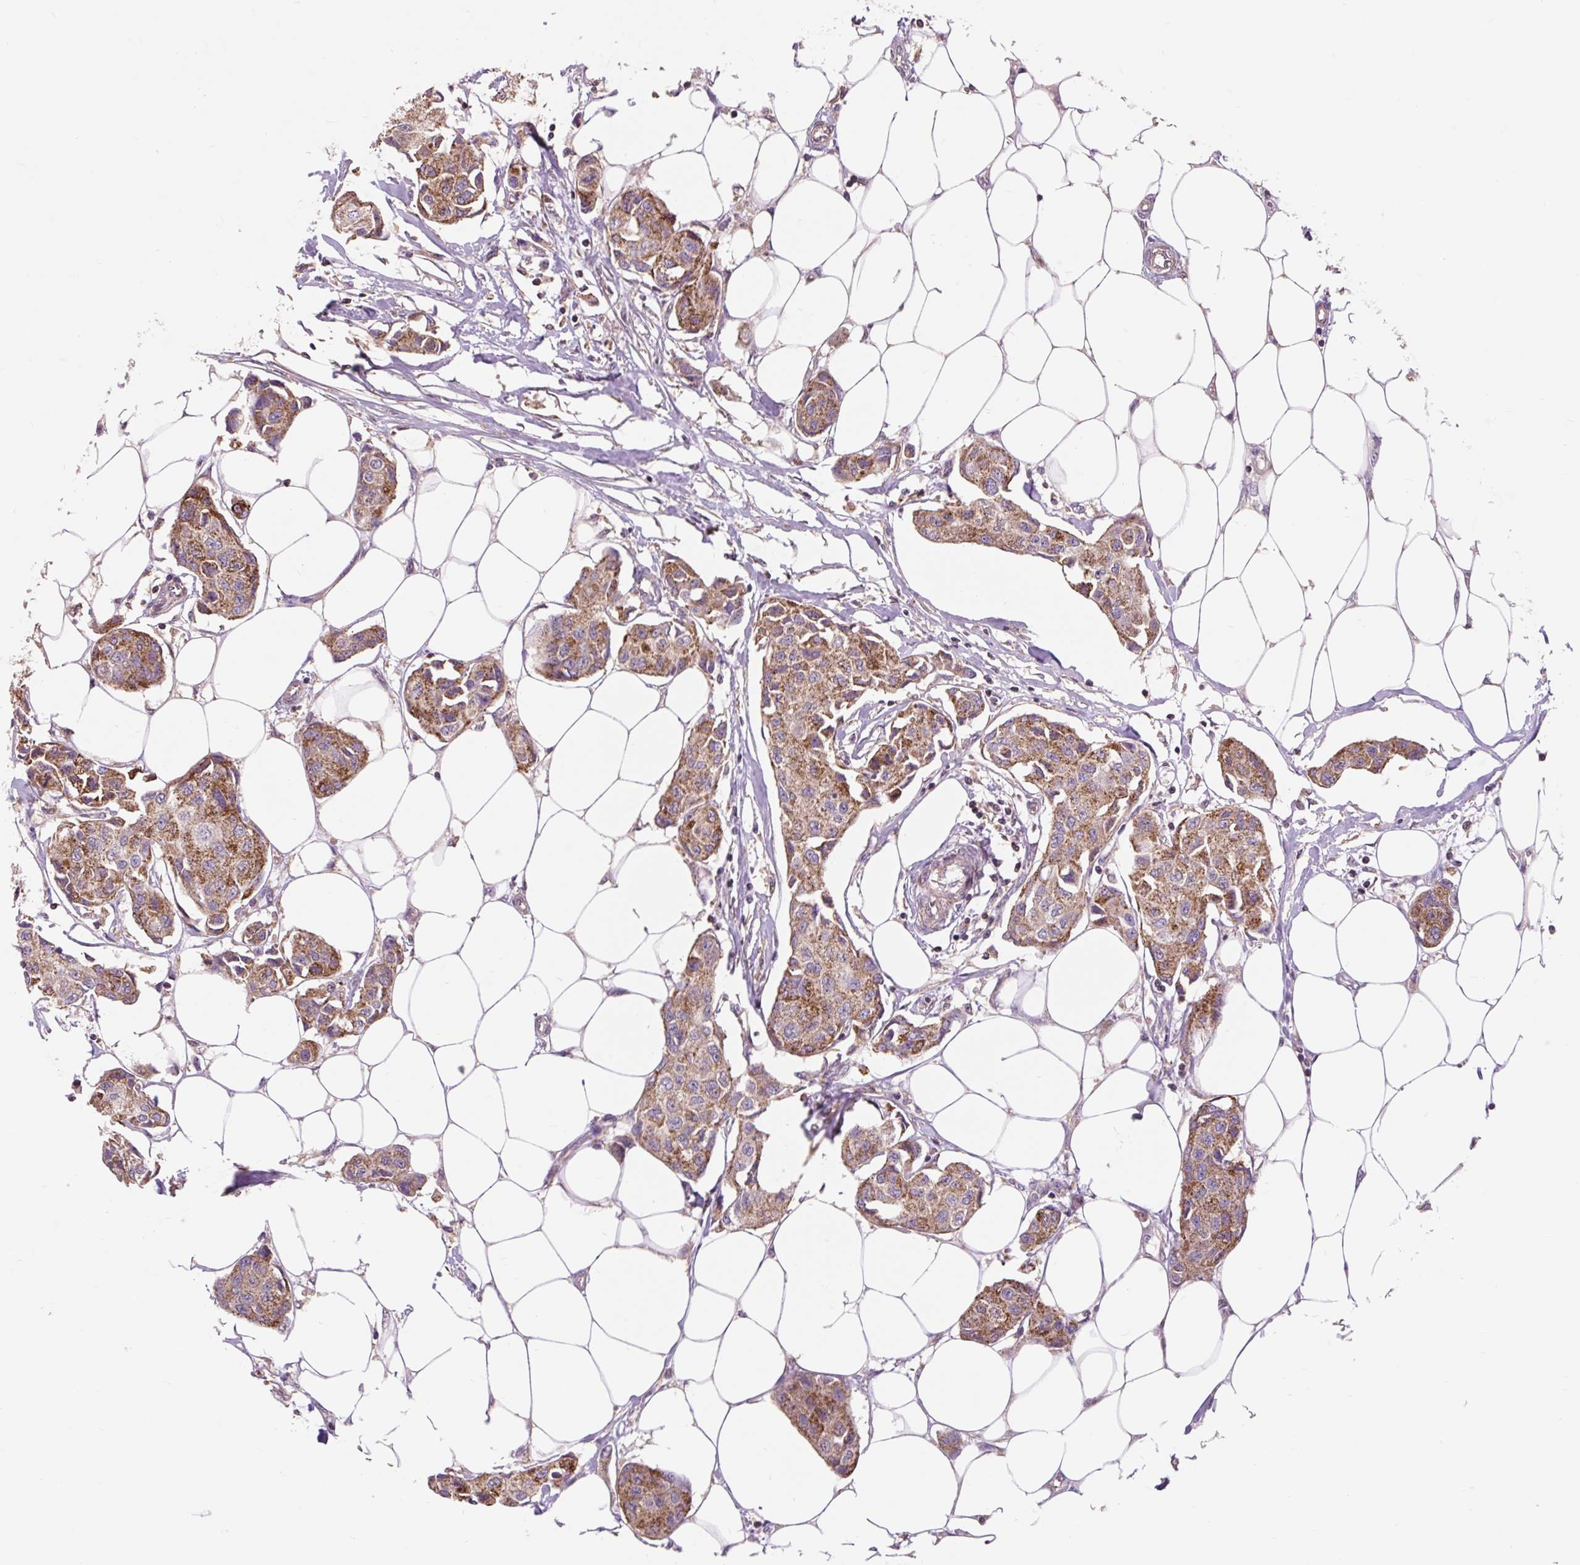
{"staining": {"intensity": "moderate", "quantity": ">75%", "location": "cytoplasmic/membranous"}, "tissue": "breast cancer", "cell_type": "Tumor cells", "image_type": "cancer", "snomed": [{"axis": "morphology", "description": "Duct carcinoma"}, {"axis": "topography", "description": "Breast"}, {"axis": "topography", "description": "Lymph node"}], "caption": "A medium amount of moderate cytoplasmic/membranous expression is seen in about >75% of tumor cells in breast intraductal carcinoma tissue.", "gene": "PRIMPOL", "patient": {"sex": "female", "age": 80}}